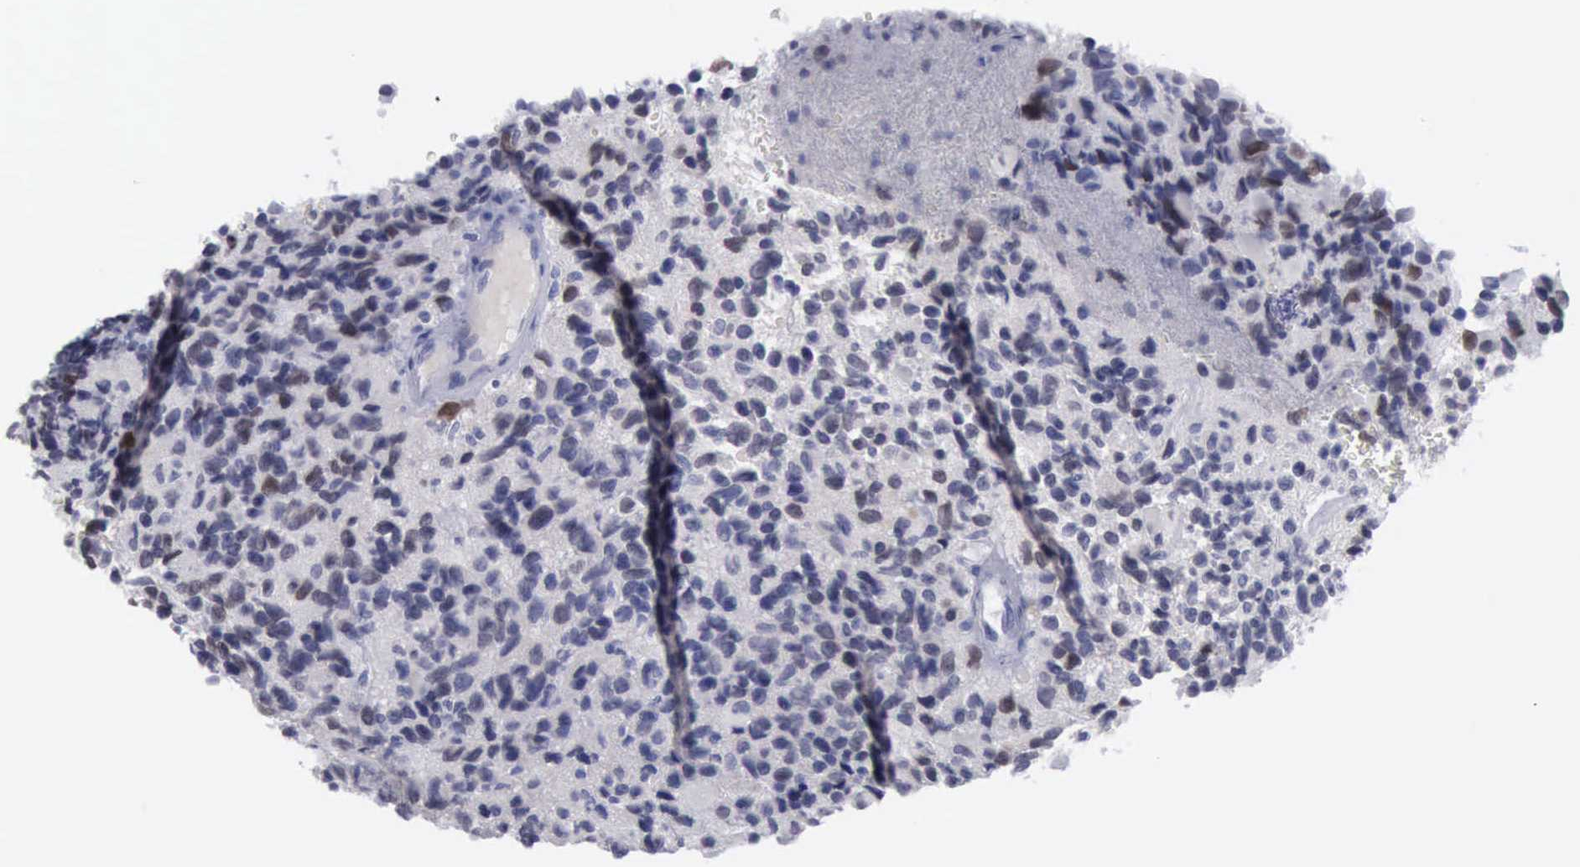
{"staining": {"intensity": "moderate", "quantity": "<25%", "location": "nuclear"}, "tissue": "glioma", "cell_type": "Tumor cells", "image_type": "cancer", "snomed": [{"axis": "morphology", "description": "Glioma, malignant, High grade"}, {"axis": "topography", "description": "Brain"}], "caption": "Malignant glioma (high-grade) was stained to show a protein in brown. There is low levels of moderate nuclear staining in approximately <25% of tumor cells.", "gene": "SATB2", "patient": {"sex": "male", "age": 77}}